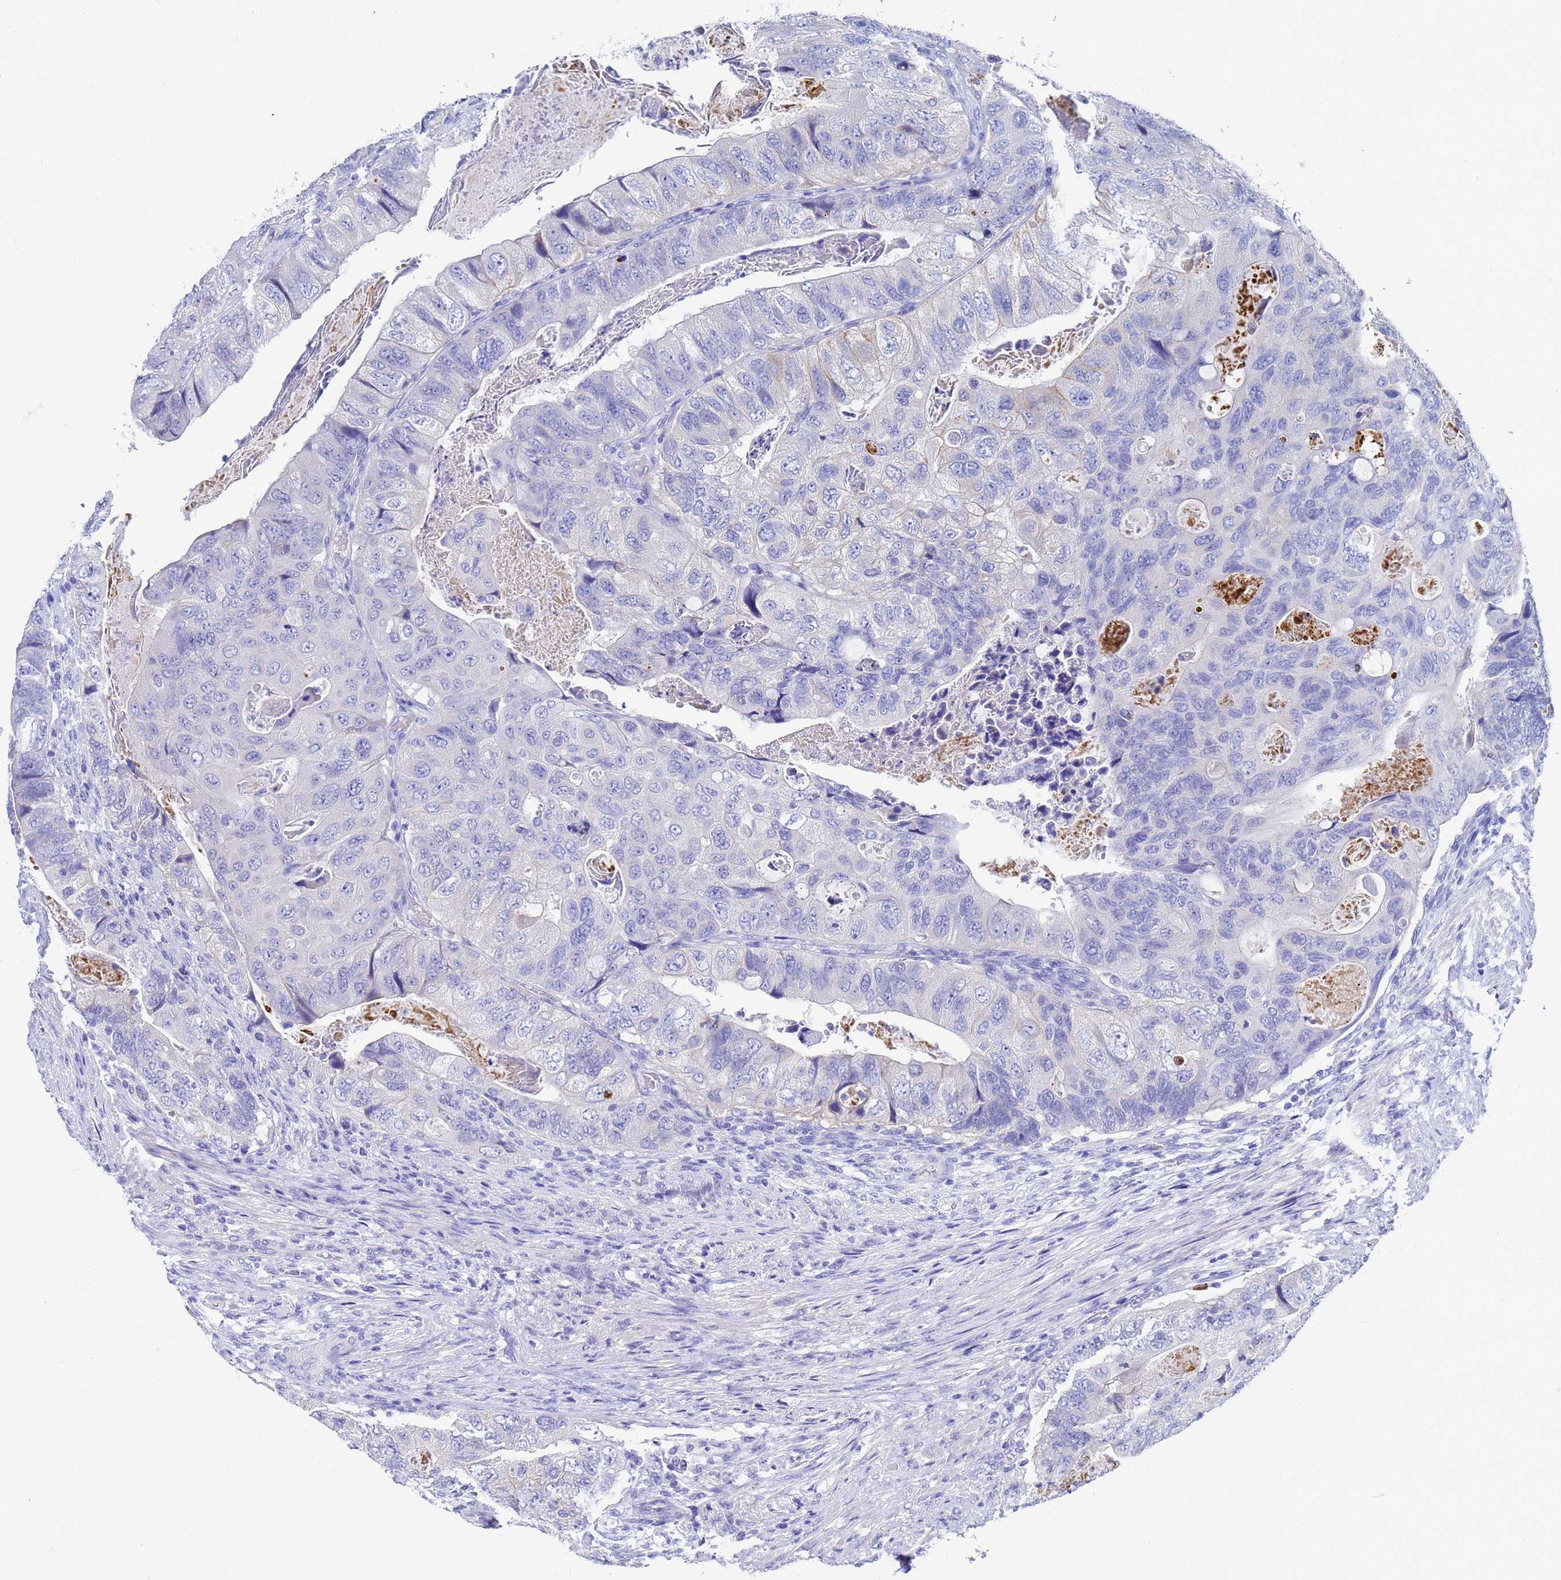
{"staining": {"intensity": "negative", "quantity": "none", "location": "none"}, "tissue": "colorectal cancer", "cell_type": "Tumor cells", "image_type": "cancer", "snomed": [{"axis": "morphology", "description": "Adenocarcinoma, NOS"}, {"axis": "topography", "description": "Rectum"}], "caption": "Immunohistochemistry of adenocarcinoma (colorectal) exhibits no positivity in tumor cells.", "gene": "C2orf72", "patient": {"sex": "male", "age": 63}}